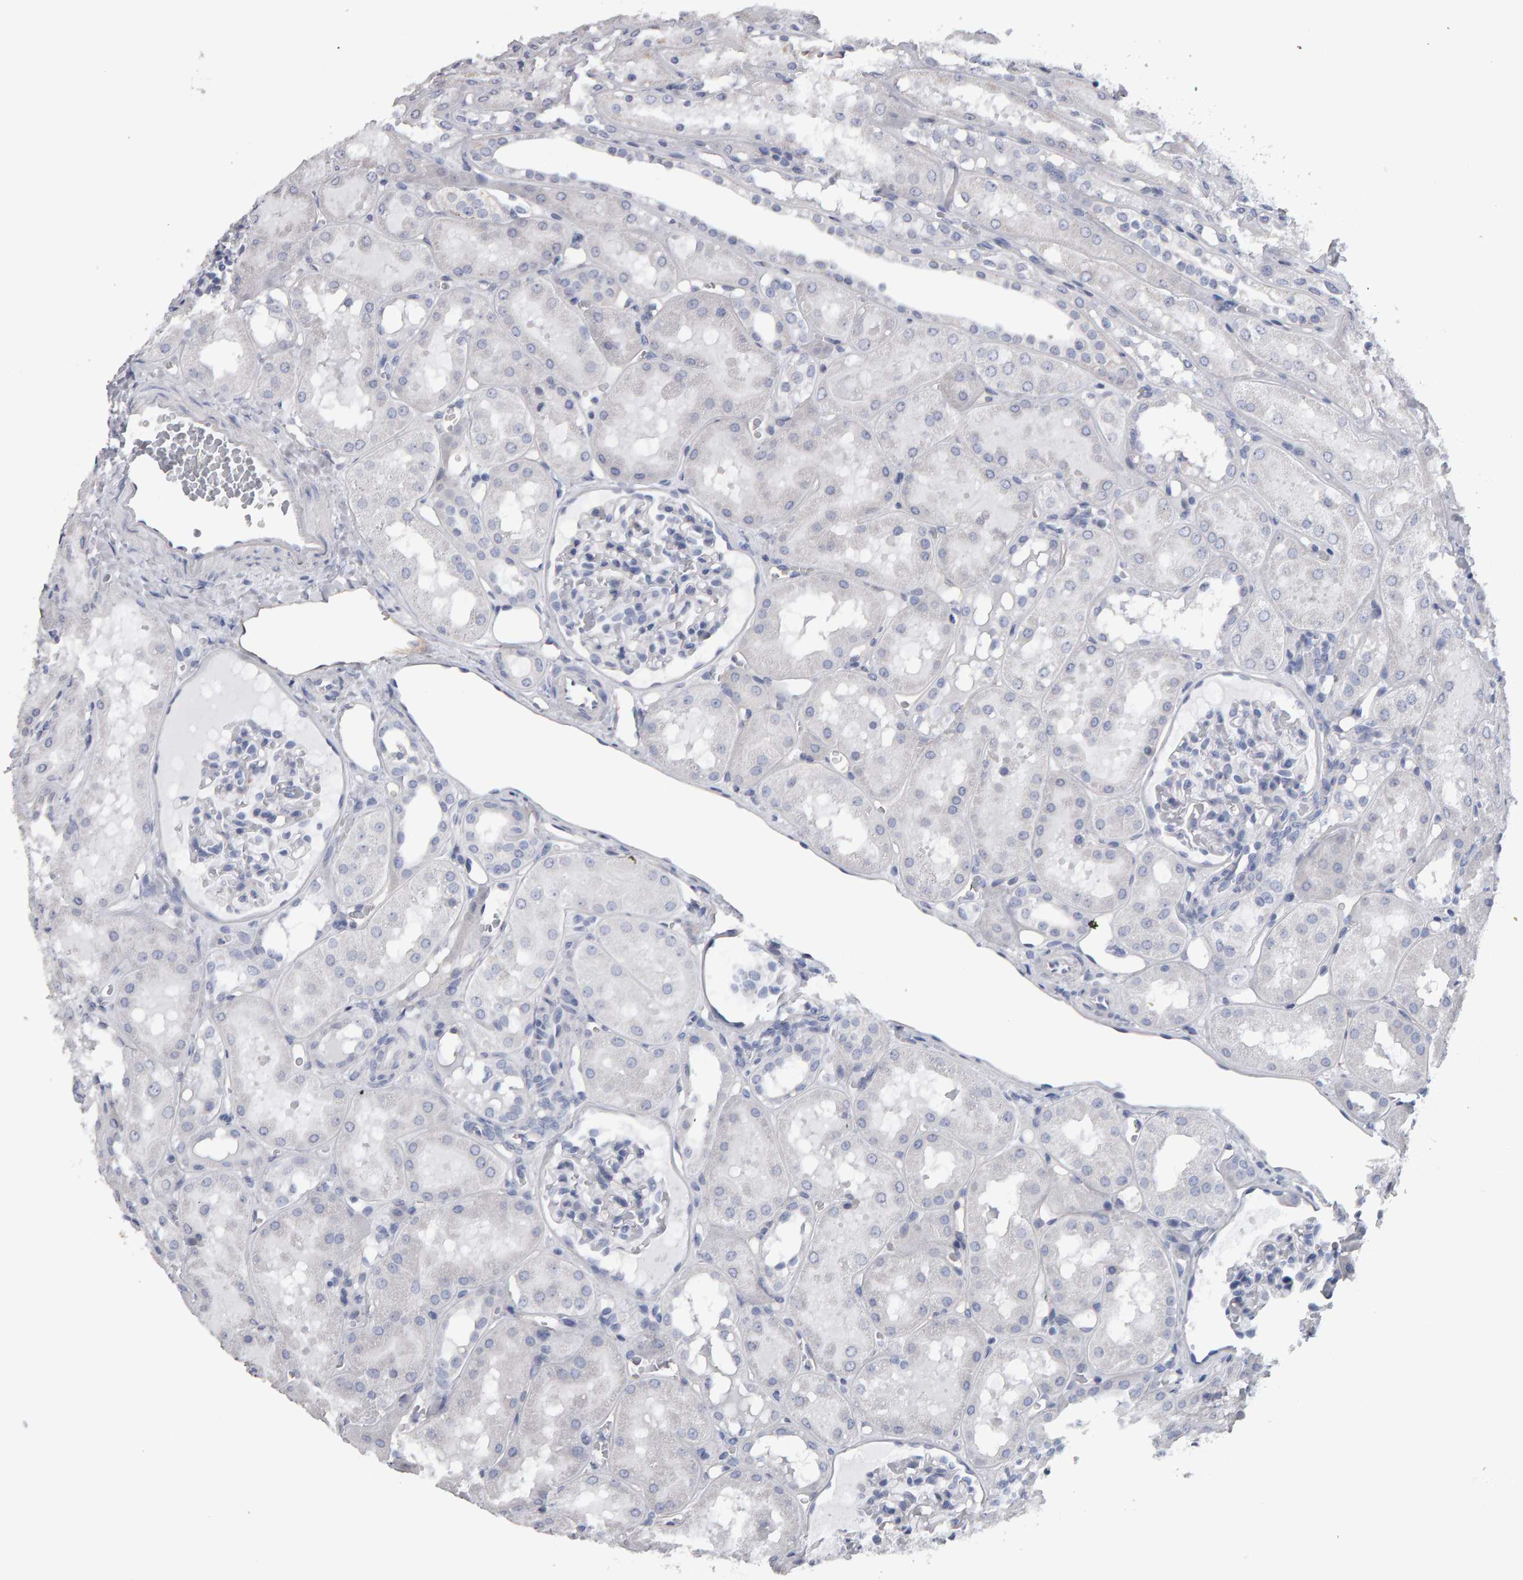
{"staining": {"intensity": "negative", "quantity": "none", "location": "none"}, "tissue": "kidney", "cell_type": "Cells in glomeruli", "image_type": "normal", "snomed": [{"axis": "morphology", "description": "Normal tissue, NOS"}, {"axis": "topography", "description": "Kidney"}, {"axis": "topography", "description": "Urinary bladder"}], "caption": "A photomicrograph of human kidney is negative for staining in cells in glomeruli. (Brightfield microscopy of DAB immunohistochemistry at high magnification).", "gene": "CD38", "patient": {"sex": "male", "age": 16}}